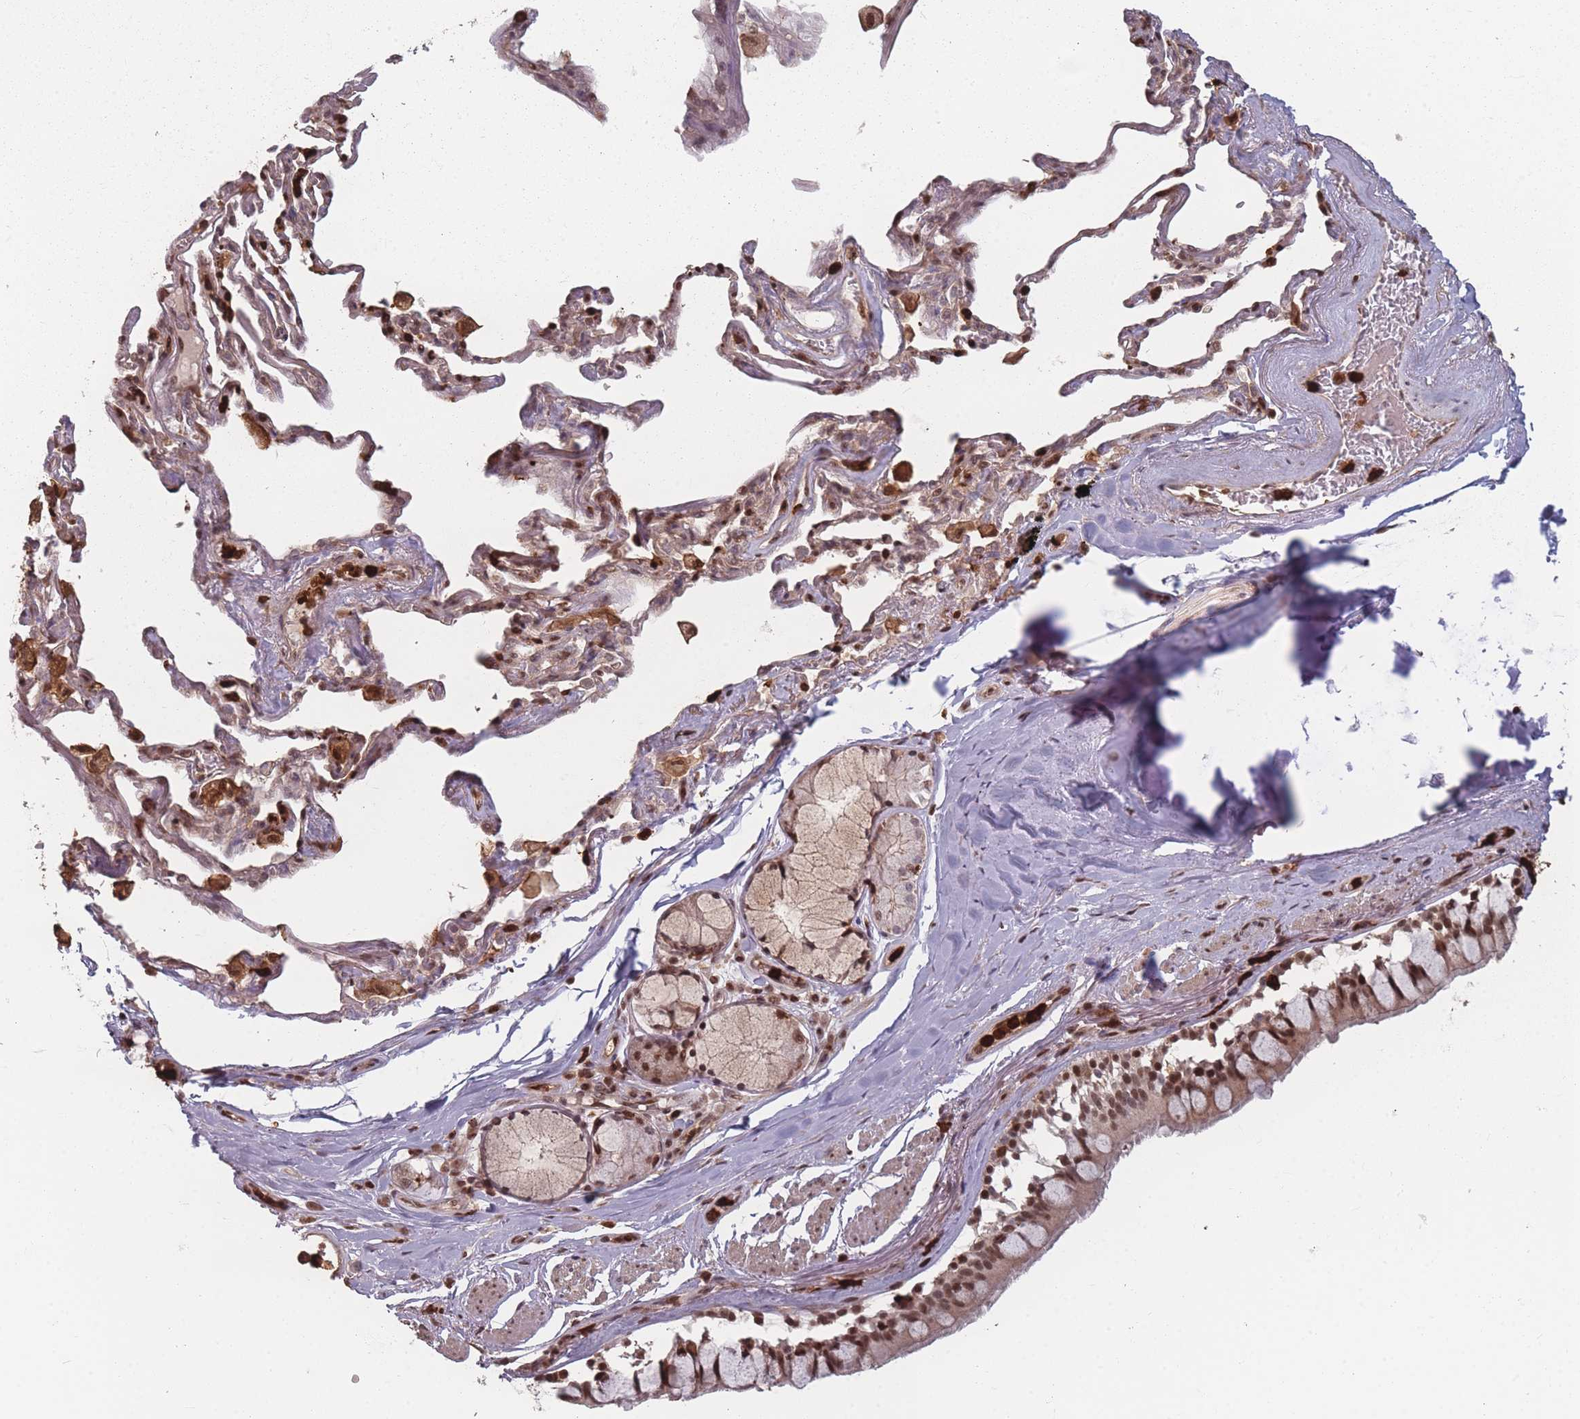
{"staining": {"intensity": "strong", "quantity": ">75%", "location": "cytoplasmic/membranous,nuclear"}, "tissue": "bronchus", "cell_type": "Respiratory epithelial cells", "image_type": "normal", "snomed": [{"axis": "morphology", "description": "Normal tissue, NOS"}, {"axis": "topography", "description": "Bronchus"}], "caption": "Human bronchus stained with a brown dye shows strong cytoplasmic/membranous,nuclear positive expression in about >75% of respiratory epithelial cells.", "gene": "WDR55", "patient": {"sex": "male", "age": 65}}